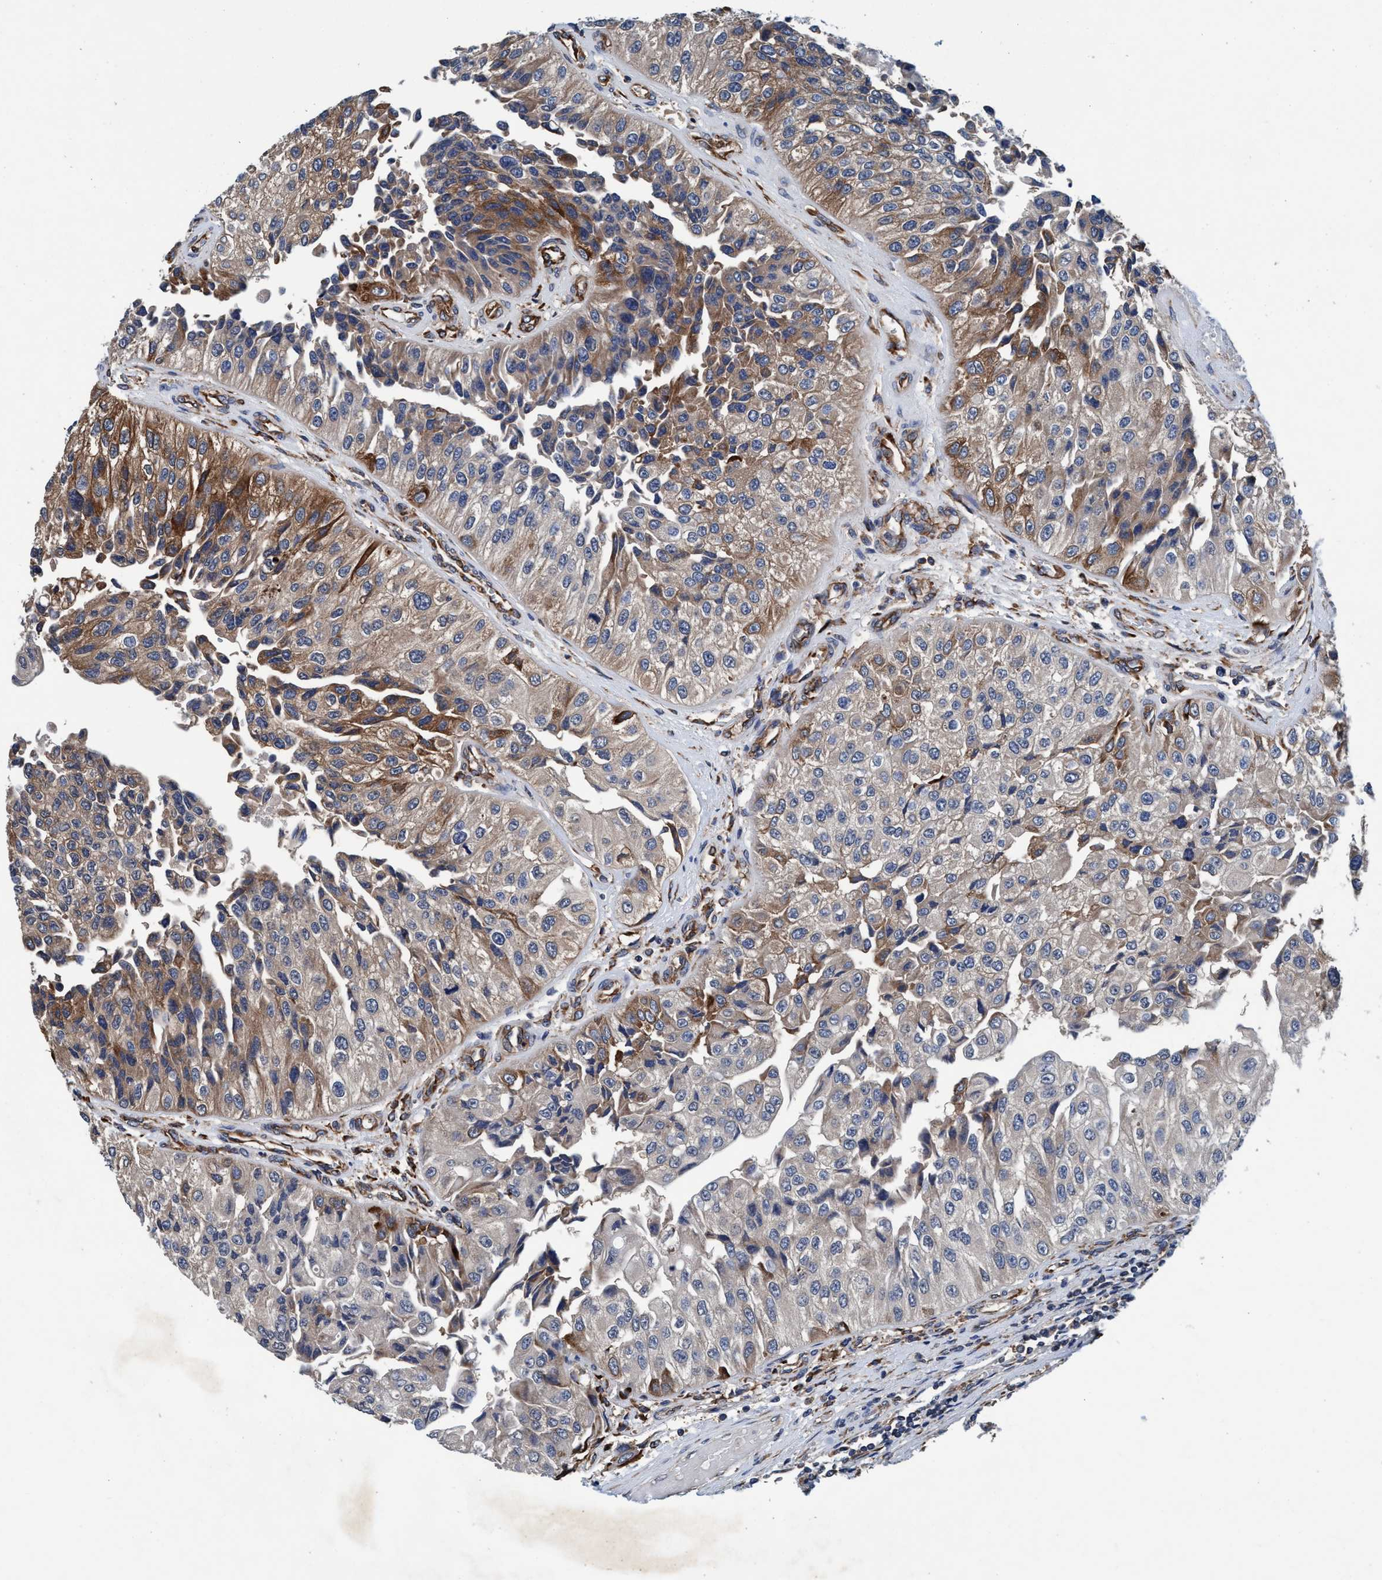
{"staining": {"intensity": "moderate", "quantity": "<25%", "location": "cytoplasmic/membranous"}, "tissue": "urothelial cancer", "cell_type": "Tumor cells", "image_type": "cancer", "snomed": [{"axis": "morphology", "description": "Urothelial carcinoma, High grade"}, {"axis": "topography", "description": "Kidney"}, {"axis": "topography", "description": "Urinary bladder"}], "caption": "DAB immunohistochemical staining of urothelial cancer demonstrates moderate cytoplasmic/membranous protein staining in about <25% of tumor cells. Ihc stains the protein of interest in brown and the nuclei are stained blue.", "gene": "ENDOG", "patient": {"sex": "male", "age": 77}}